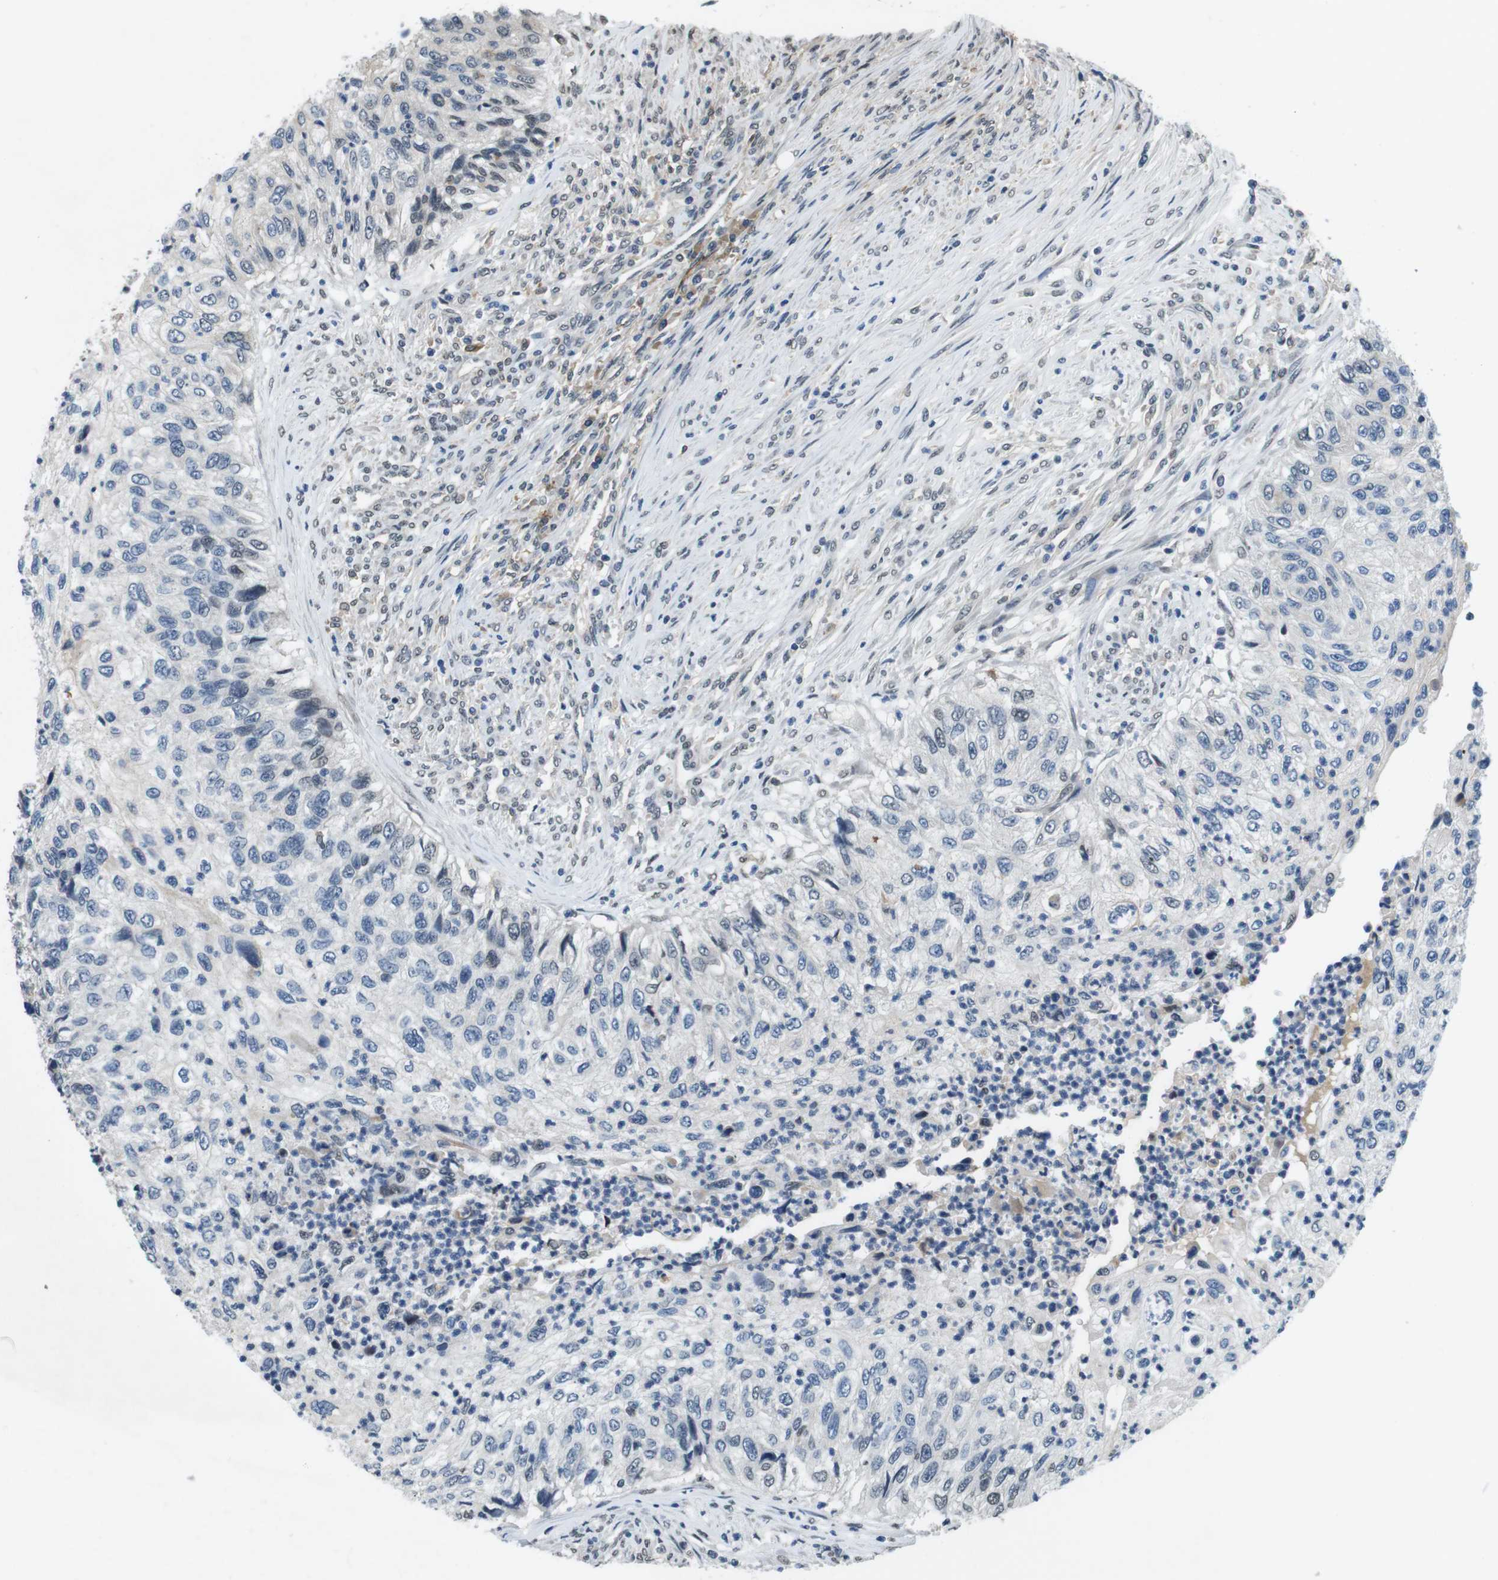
{"staining": {"intensity": "weak", "quantity": "<25%", "location": "nuclear"}, "tissue": "urothelial cancer", "cell_type": "Tumor cells", "image_type": "cancer", "snomed": [{"axis": "morphology", "description": "Urothelial carcinoma, High grade"}, {"axis": "topography", "description": "Urinary bladder"}], "caption": "A histopathology image of human high-grade urothelial carcinoma is negative for staining in tumor cells. The staining was performed using DAB to visualize the protein expression in brown, while the nuclei were stained in blue with hematoxylin (Magnification: 20x).", "gene": "CD163L1", "patient": {"sex": "female", "age": 60}}